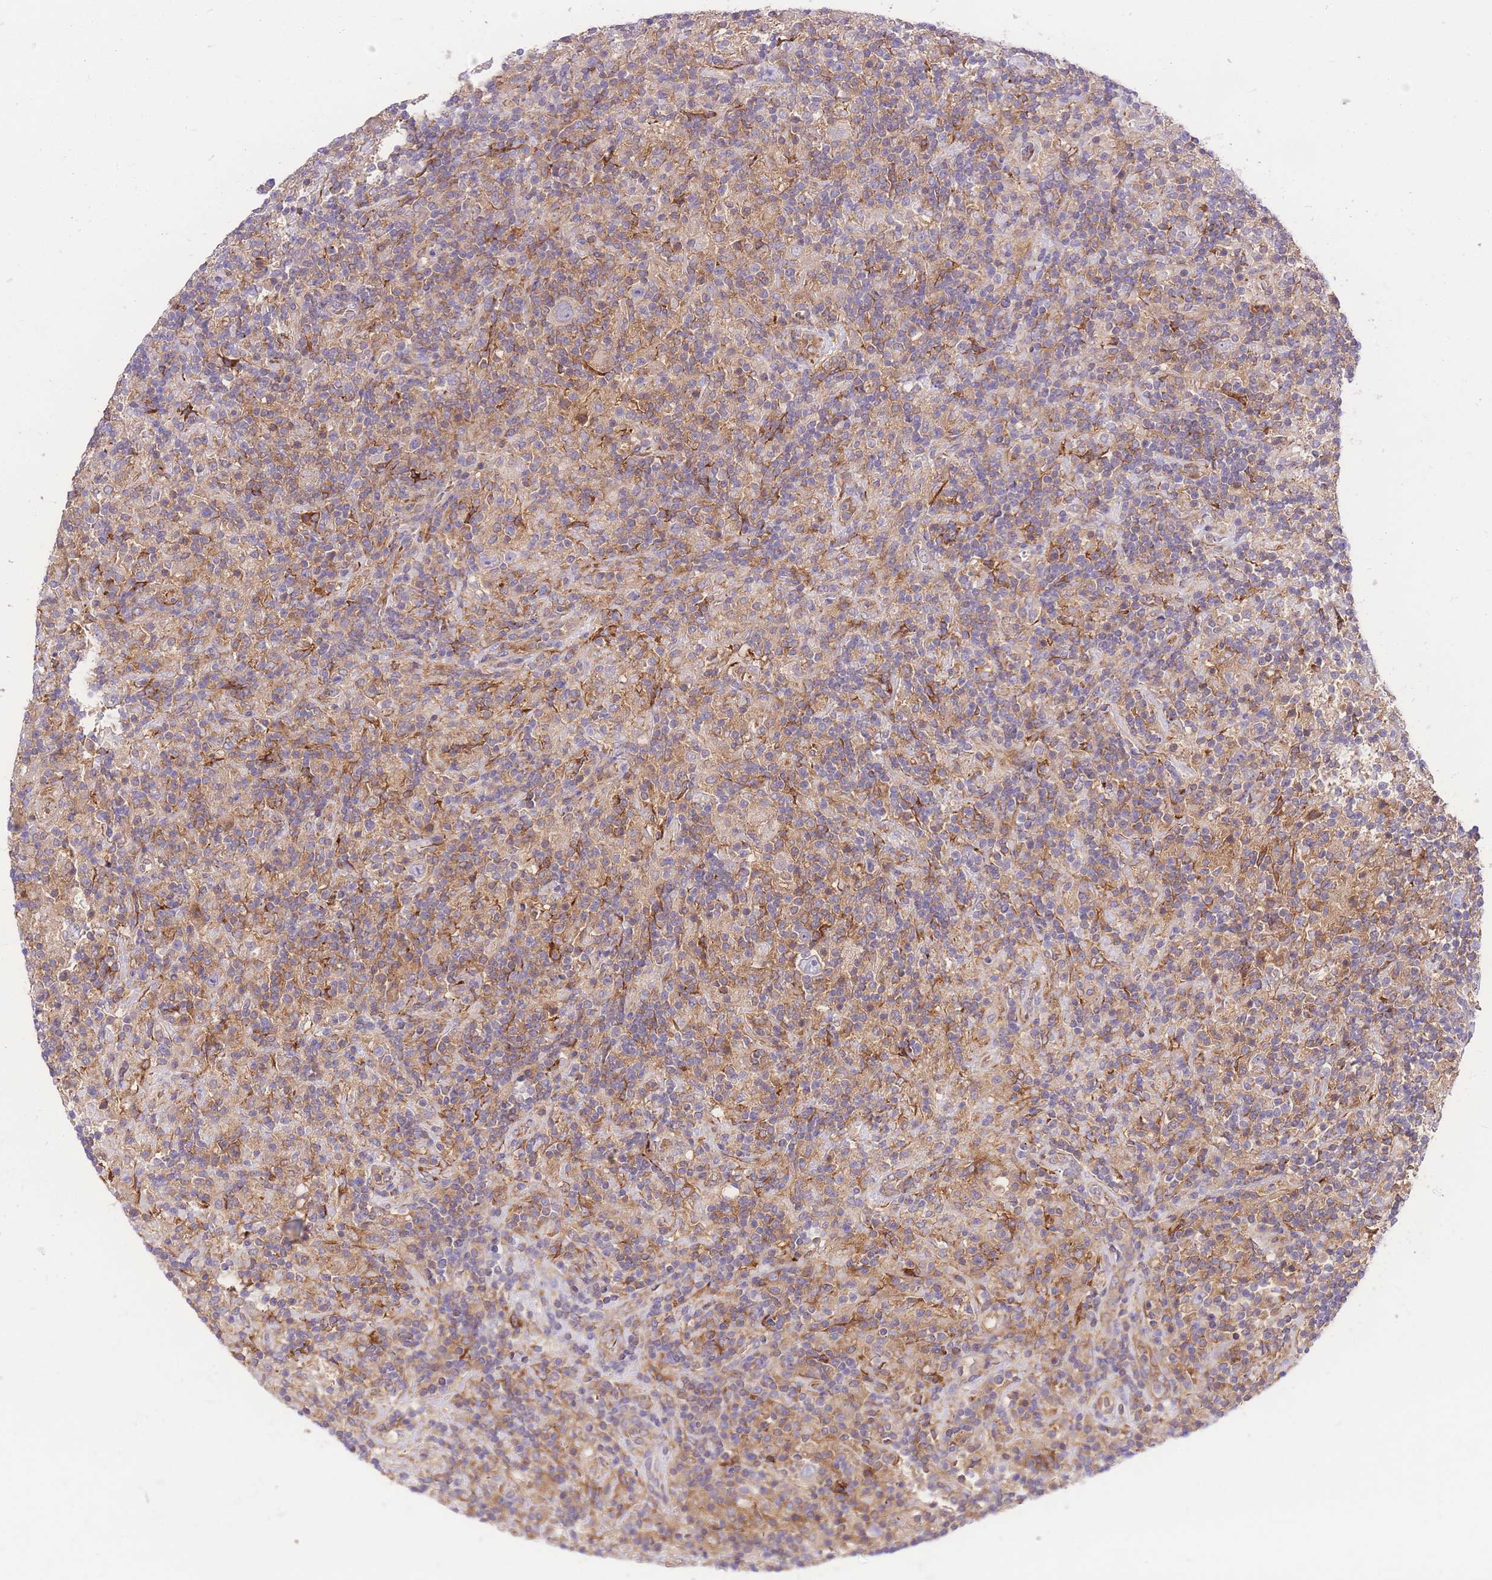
{"staining": {"intensity": "negative", "quantity": "none", "location": "none"}, "tissue": "lymphoma", "cell_type": "Tumor cells", "image_type": "cancer", "snomed": [{"axis": "morphology", "description": "Hodgkin's disease, NOS"}, {"axis": "topography", "description": "Lymph node"}], "caption": "Immunohistochemical staining of Hodgkin's disease shows no significant expression in tumor cells. (Brightfield microscopy of DAB (3,3'-diaminobenzidine) immunohistochemistry at high magnification).", "gene": "INSYN2B", "patient": {"sex": "male", "age": 70}}